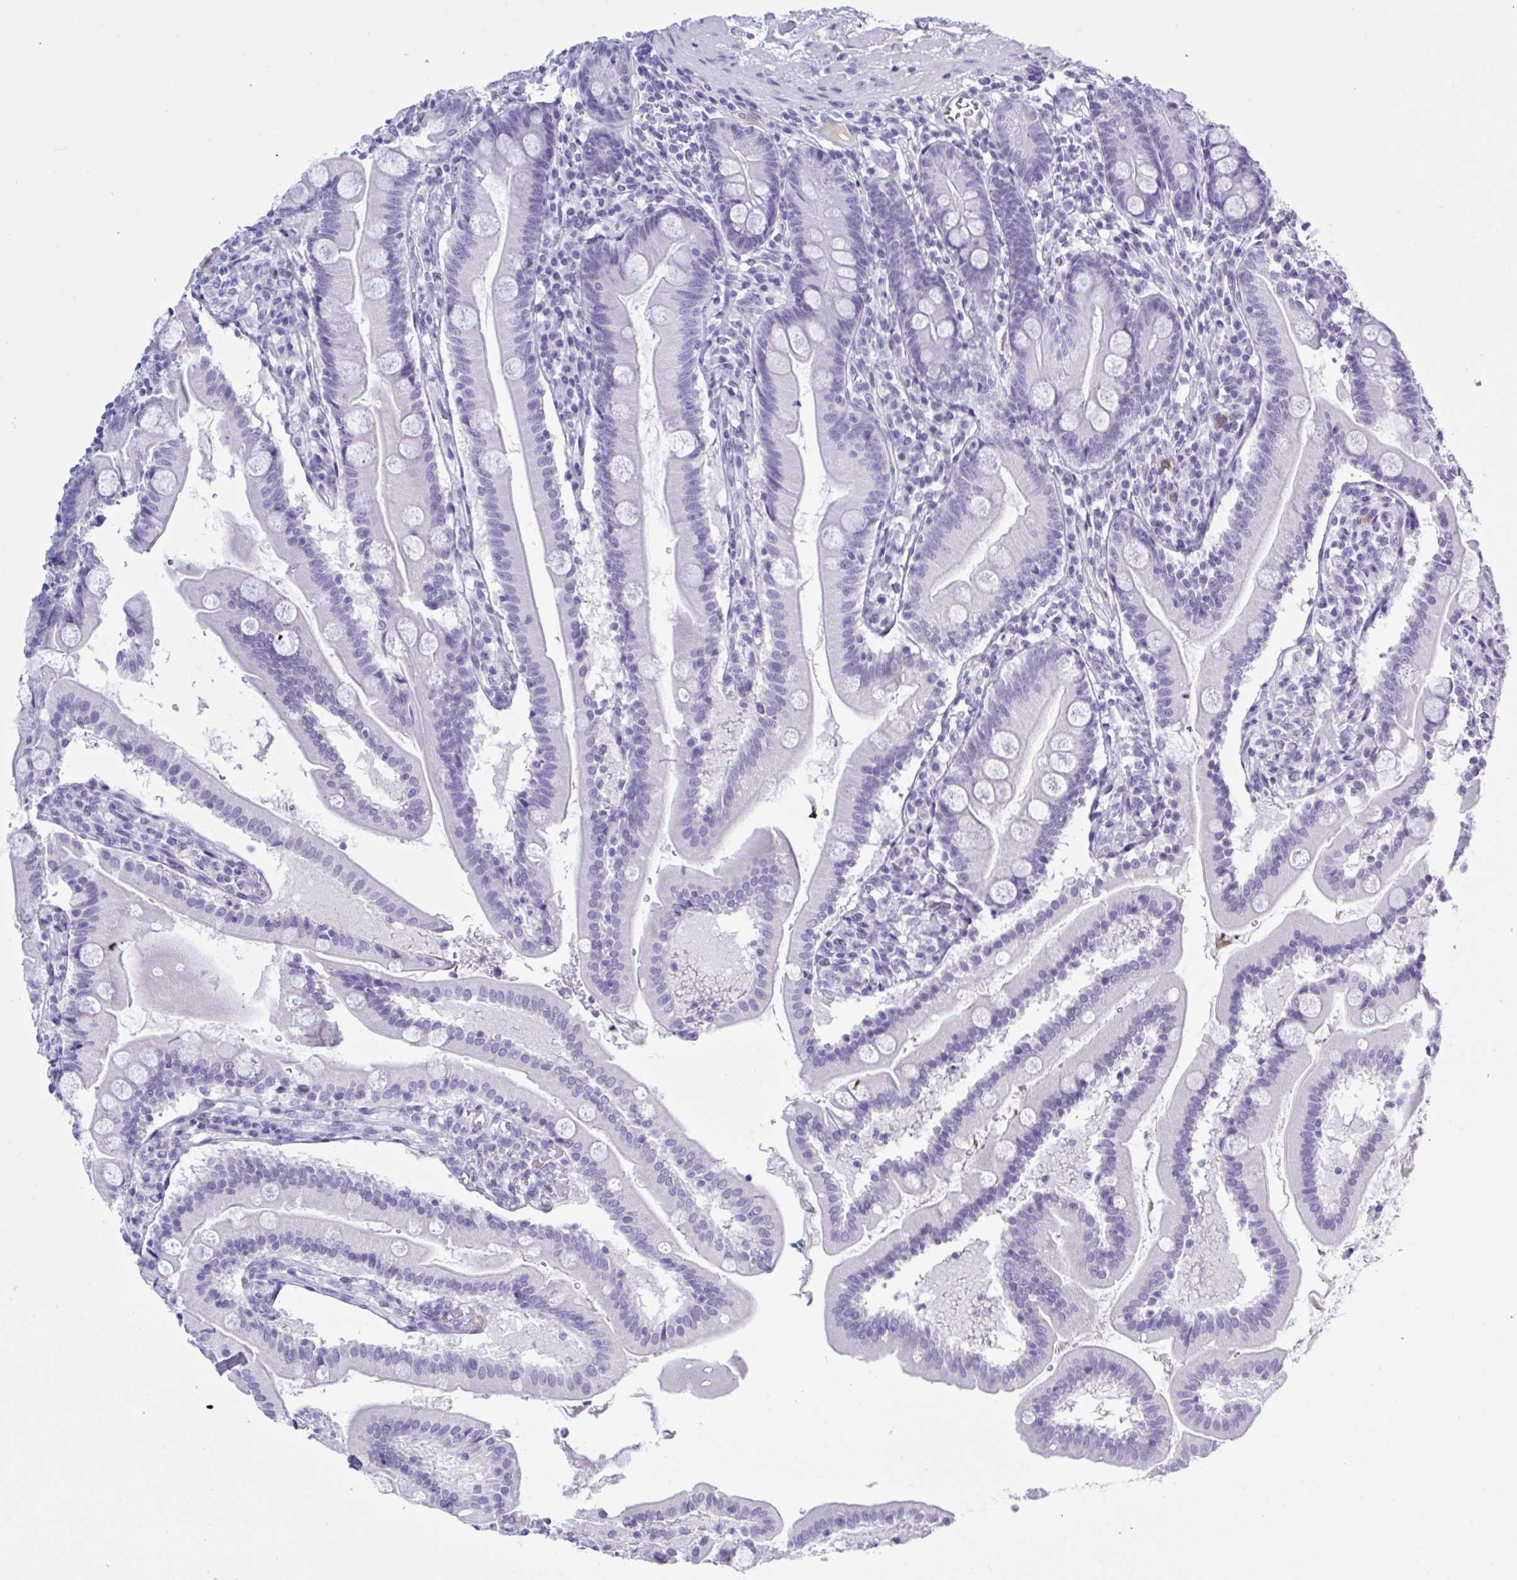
{"staining": {"intensity": "negative", "quantity": "none", "location": "none"}, "tissue": "duodenum", "cell_type": "Glandular cells", "image_type": "normal", "snomed": [{"axis": "morphology", "description": "Normal tissue, NOS"}, {"axis": "topography", "description": "Duodenum"}], "caption": "This is an IHC photomicrograph of normal duodenum. There is no staining in glandular cells.", "gene": "USP35", "patient": {"sex": "female", "age": 67}}